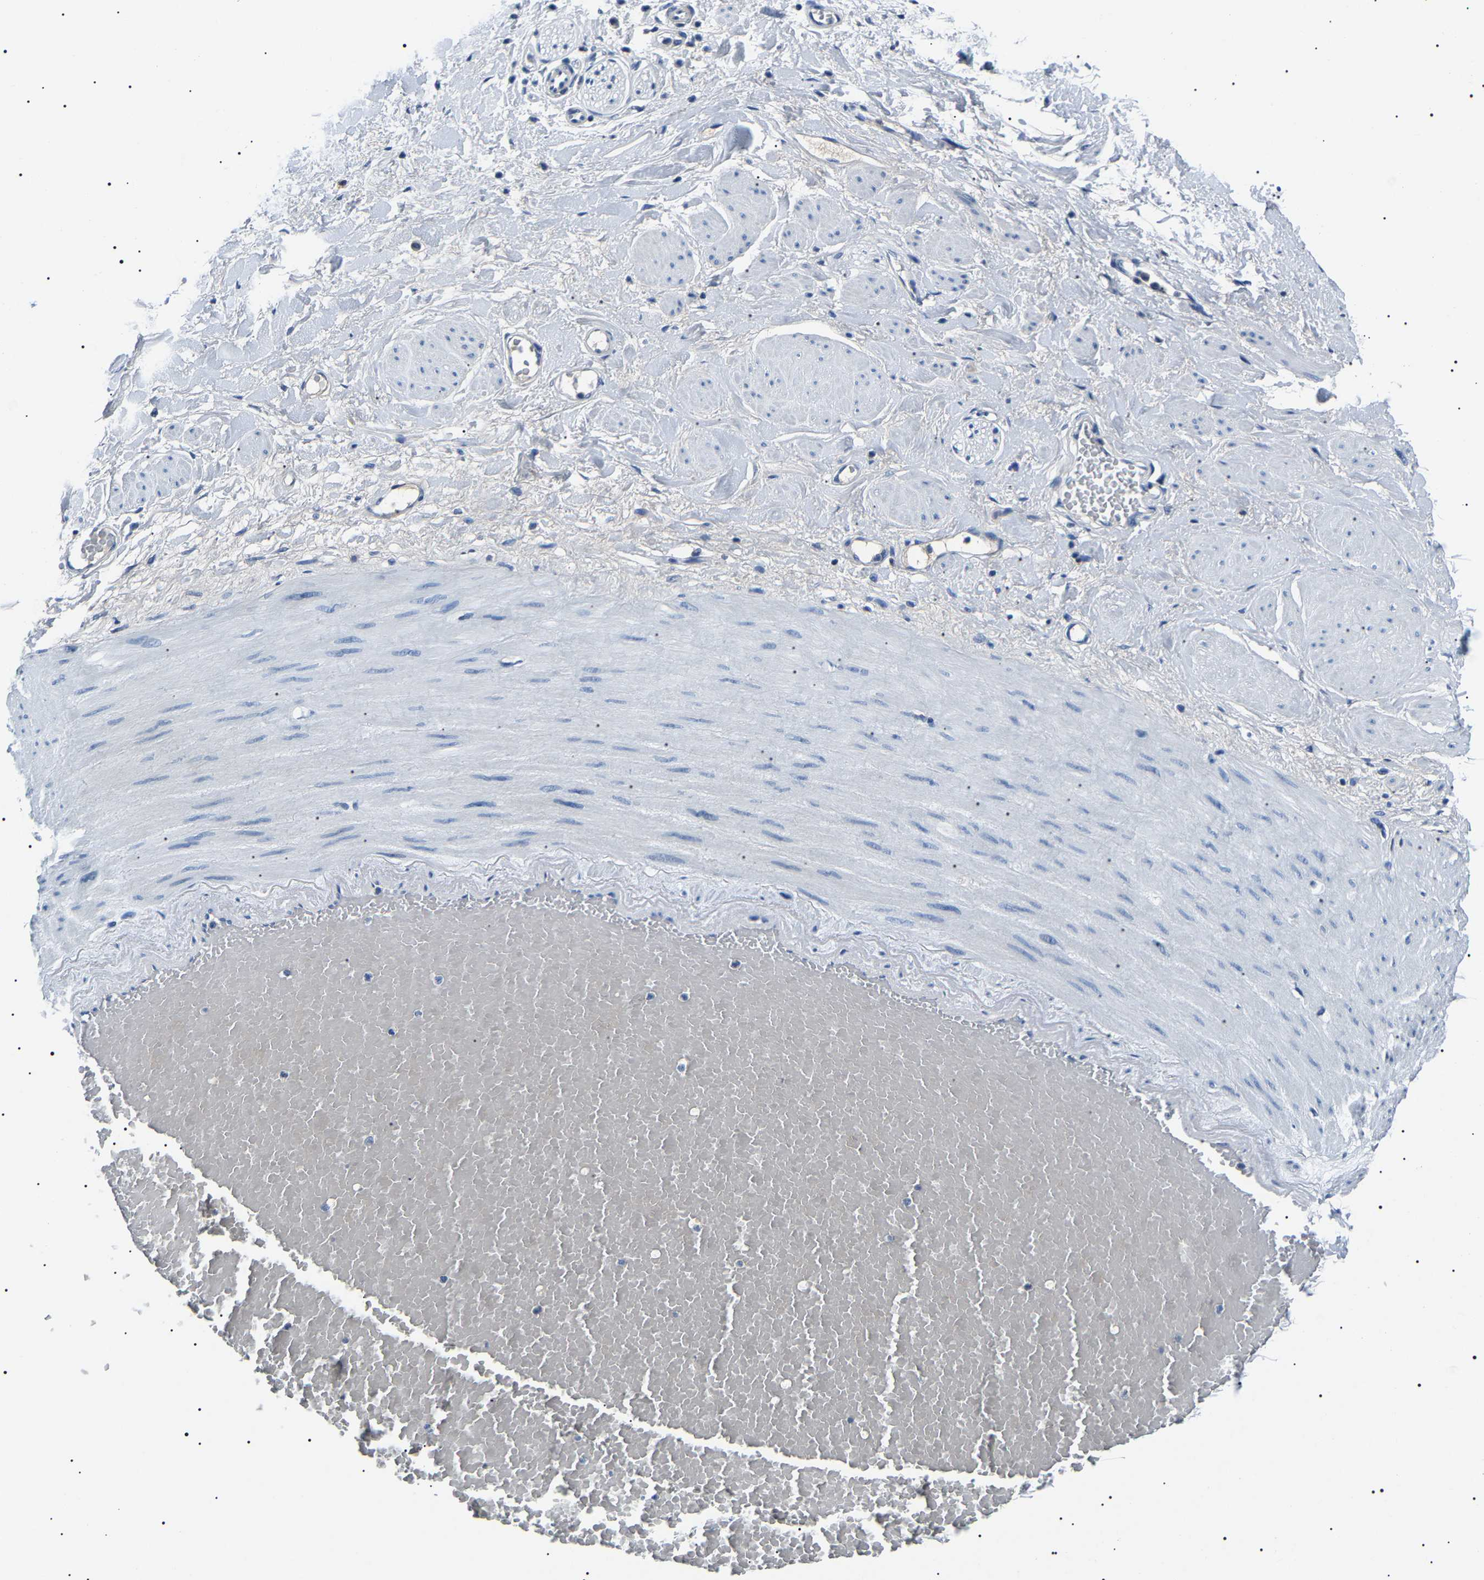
{"staining": {"intensity": "negative", "quantity": "none", "location": "none"}, "tissue": "adipose tissue", "cell_type": "Adipocytes", "image_type": "normal", "snomed": [{"axis": "morphology", "description": "Normal tissue, NOS"}, {"axis": "topography", "description": "Soft tissue"}, {"axis": "topography", "description": "Vascular tissue"}], "caption": "This histopathology image is of unremarkable adipose tissue stained with immunohistochemistry (IHC) to label a protein in brown with the nuclei are counter-stained blue. There is no expression in adipocytes. (Stains: DAB (3,3'-diaminobenzidine) IHC with hematoxylin counter stain, Microscopy: brightfield microscopy at high magnification).", "gene": "KLK15", "patient": {"sex": "female", "age": 35}}